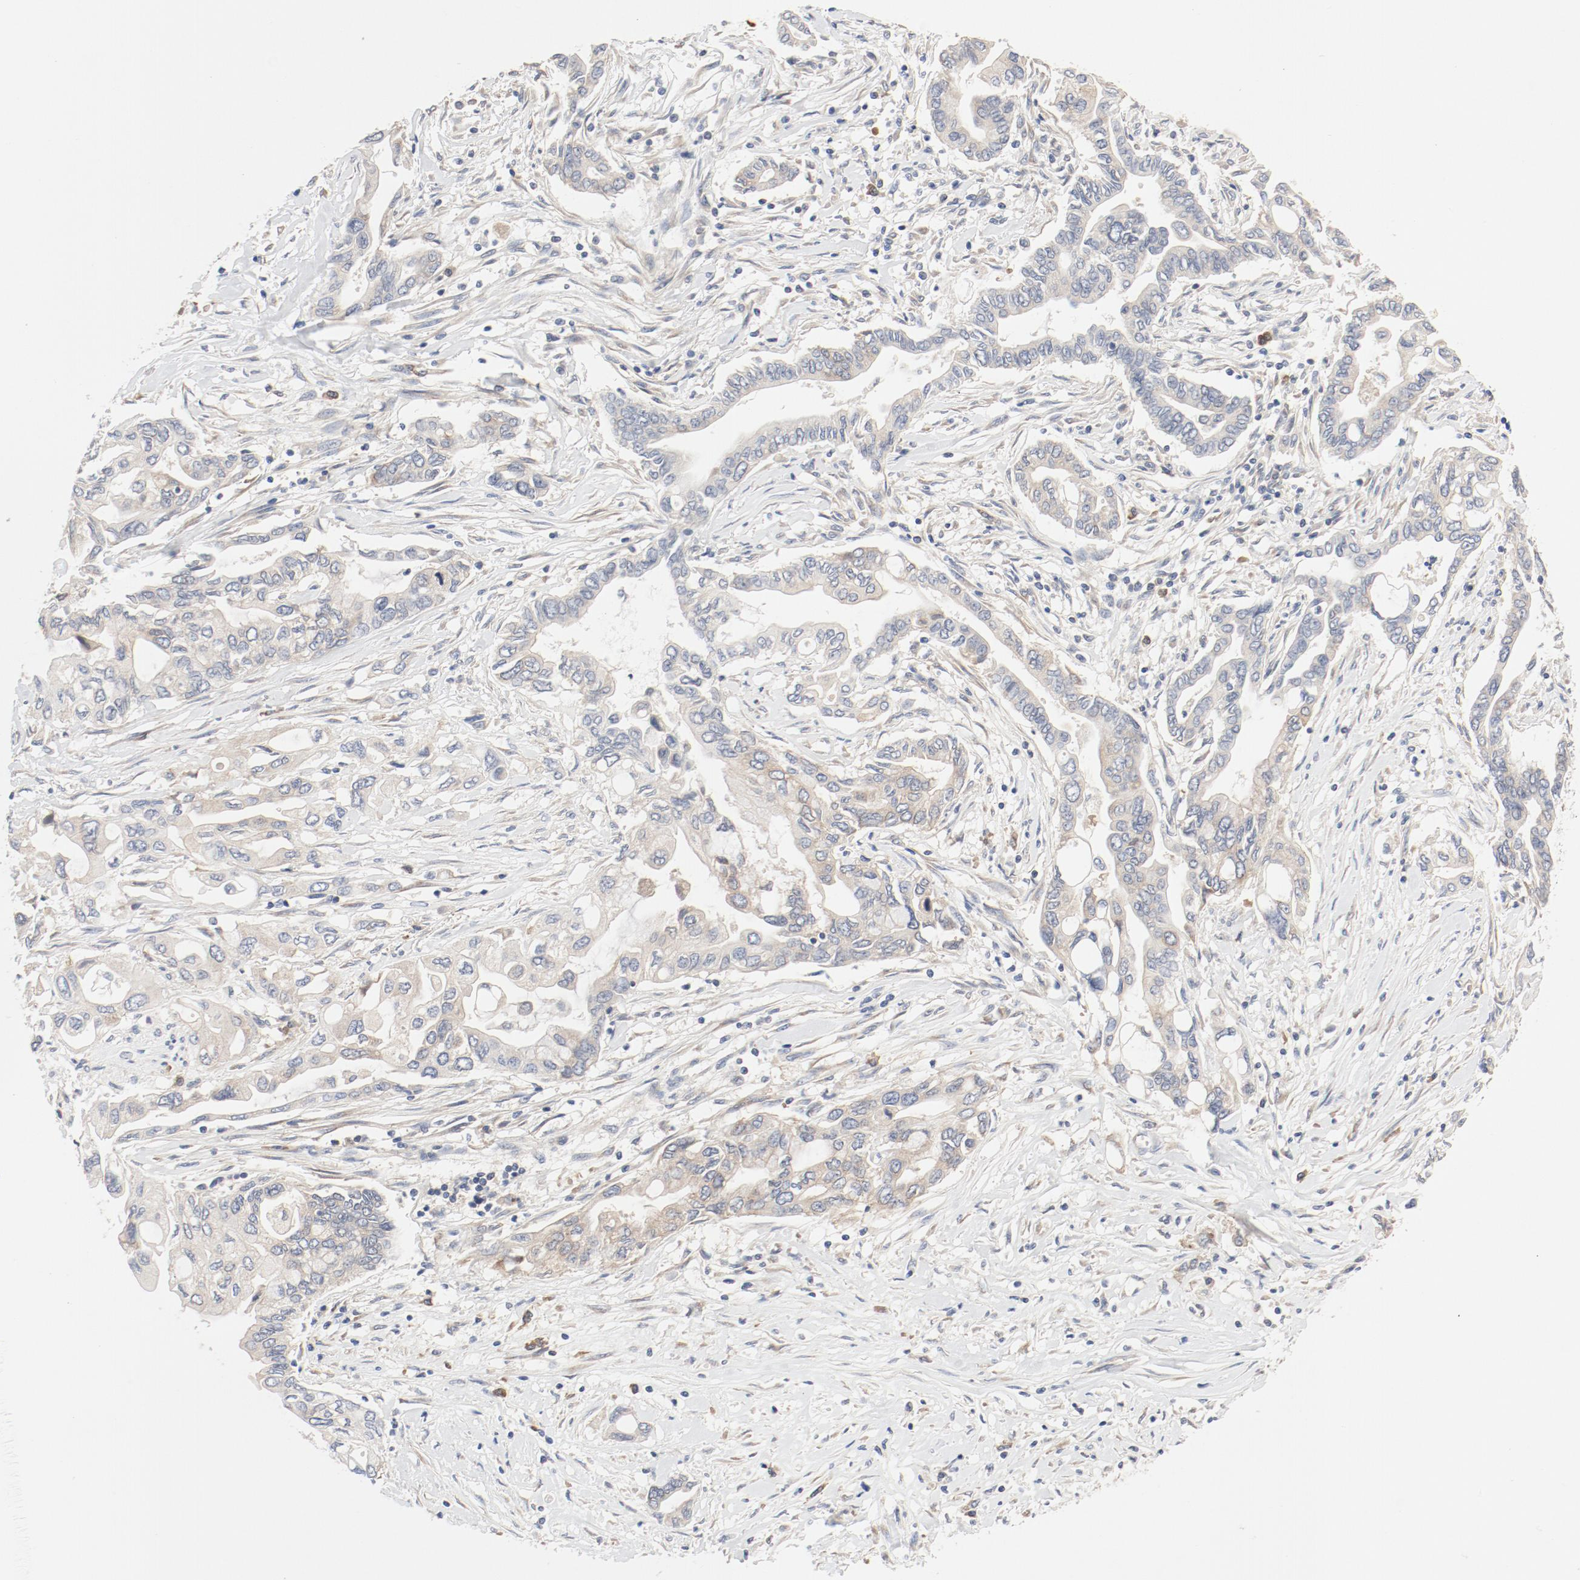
{"staining": {"intensity": "weak", "quantity": ">75%", "location": "cytoplasmic/membranous"}, "tissue": "pancreatic cancer", "cell_type": "Tumor cells", "image_type": "cancer", "snomed": [{"axis": "morphology", "description": "Adenocarcinoma, NOS"}, {"axis": "topography", "description": "Pancreas"}], "caption": "This micrograph reveals adenocarcinoma (pancreatic) stained with immunohistochemistry (IHC) to label a protein in brown. The cytoplasmic/membranous of tumor cells show weak positivity for the protein. Nuclei are counter-stained blue.", "gene": "RPS6", "patient": {"sex": "female", "age": 57}}